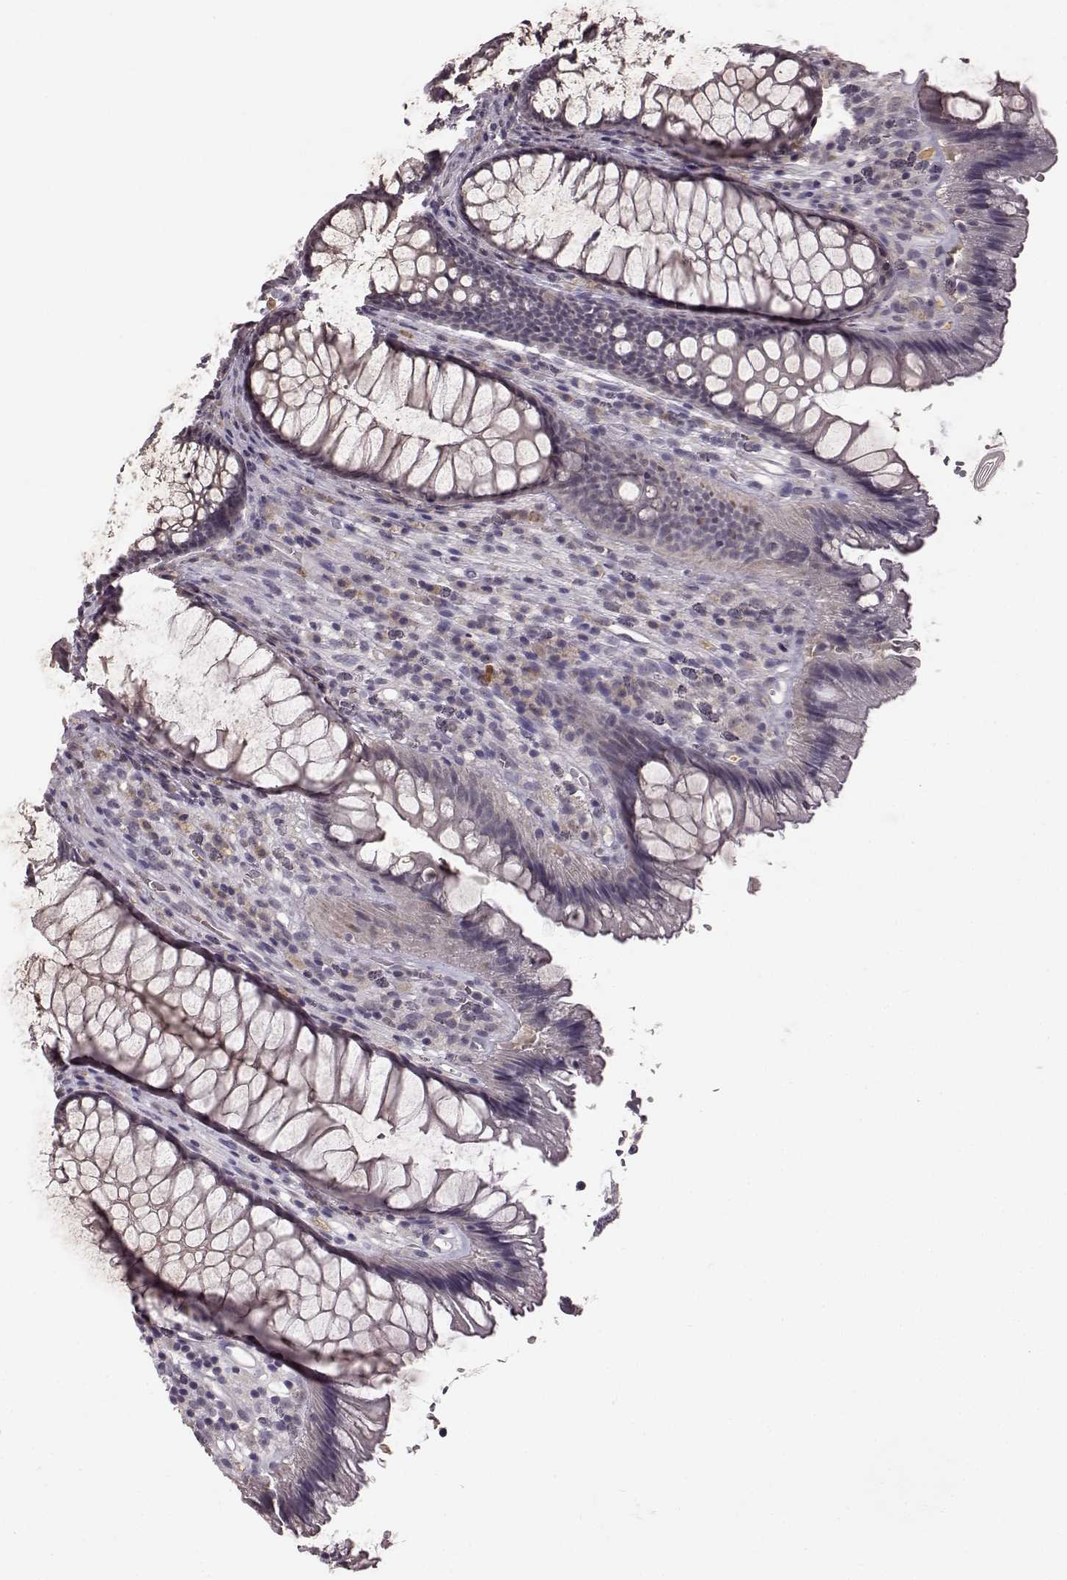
{"staining": {"intensity": "negative", "quantity": "none", "location": "none"}, "tissue": "rectum", "cell_type": "Glandular cells", "image_type": "normal", "snomed": [{"axis": "morphology", "description": "Normal tissue, NOS"}, {"axis": "topography", "description": "Smooth muscle"}, {"axis": "topography", "description": "Rectum"}], "caption": "Benign rectum was stained to show a protein in brown. There is no significant expression in glandular cells. (DAB IHC, high magnification).", "gene": "NRL", "patient": {"sex": "male", "age": 53}}